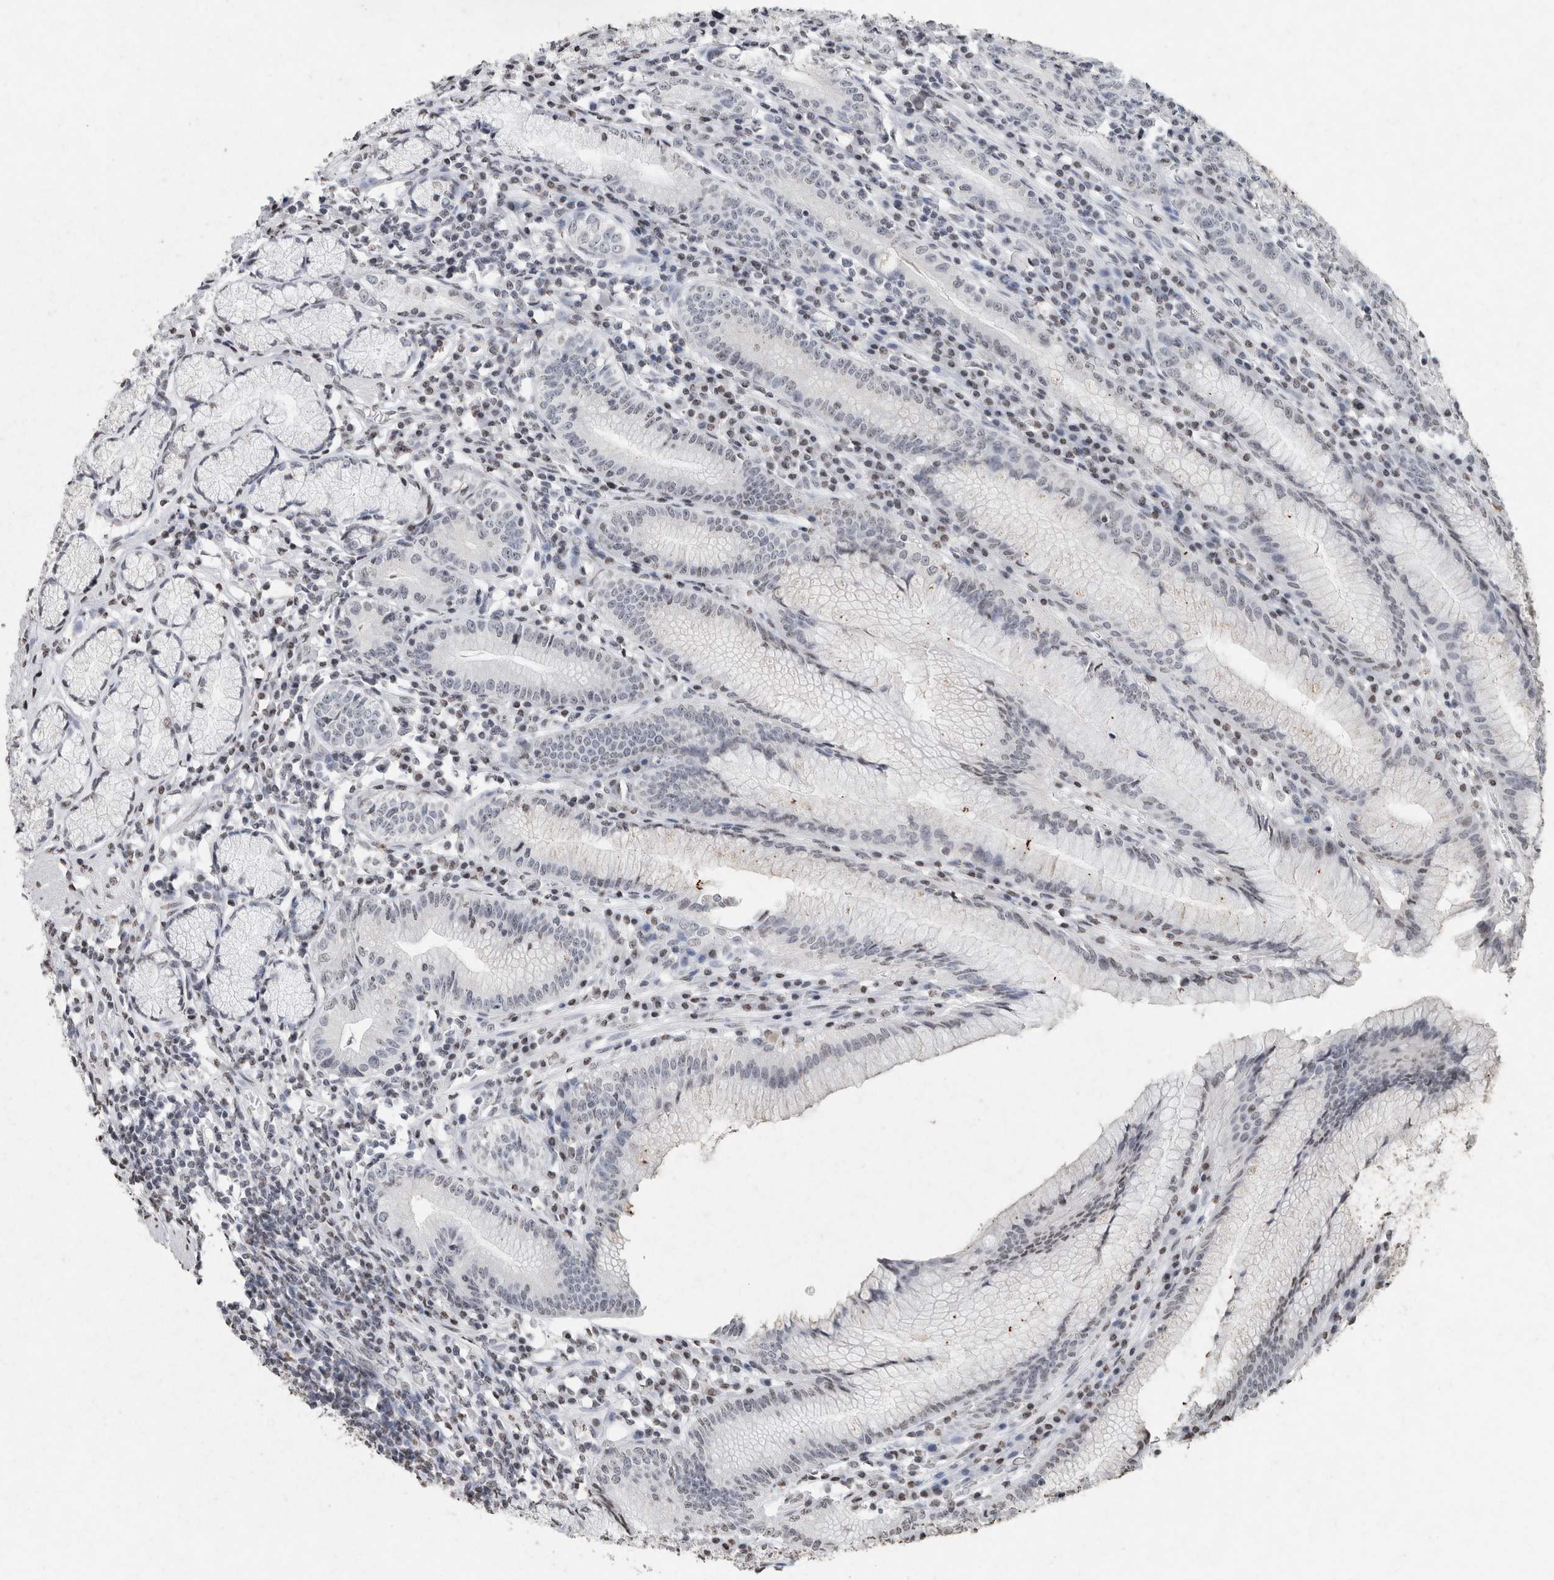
{"staining": {"intensity": "weak", "quantity": "<25%", "location": "nuclear"}, "tissue": "stomach", "cell_type": "Glandular cells", "image_type": "normal", "snomed": [{"axis": "morphology", "description": "Normal tissue, NOS"}, {"axis": "topography", "description": "Stomach"}], "caption": "Immunohistochemistry (IHC) image of normal stomach: stomach stained with DAB (3,3'-diaminobenzidine) shows no significant protein expression in glandular cells. The staining was performed using DAB (3,3'-diaminobenzidine) to visualize the protein expression in brown, while the nuclei were stained in blue with hematoxylin (Magnification: 20x).", "gene": "CNTN1", "patient": {"sex": "male", "age": 55}}